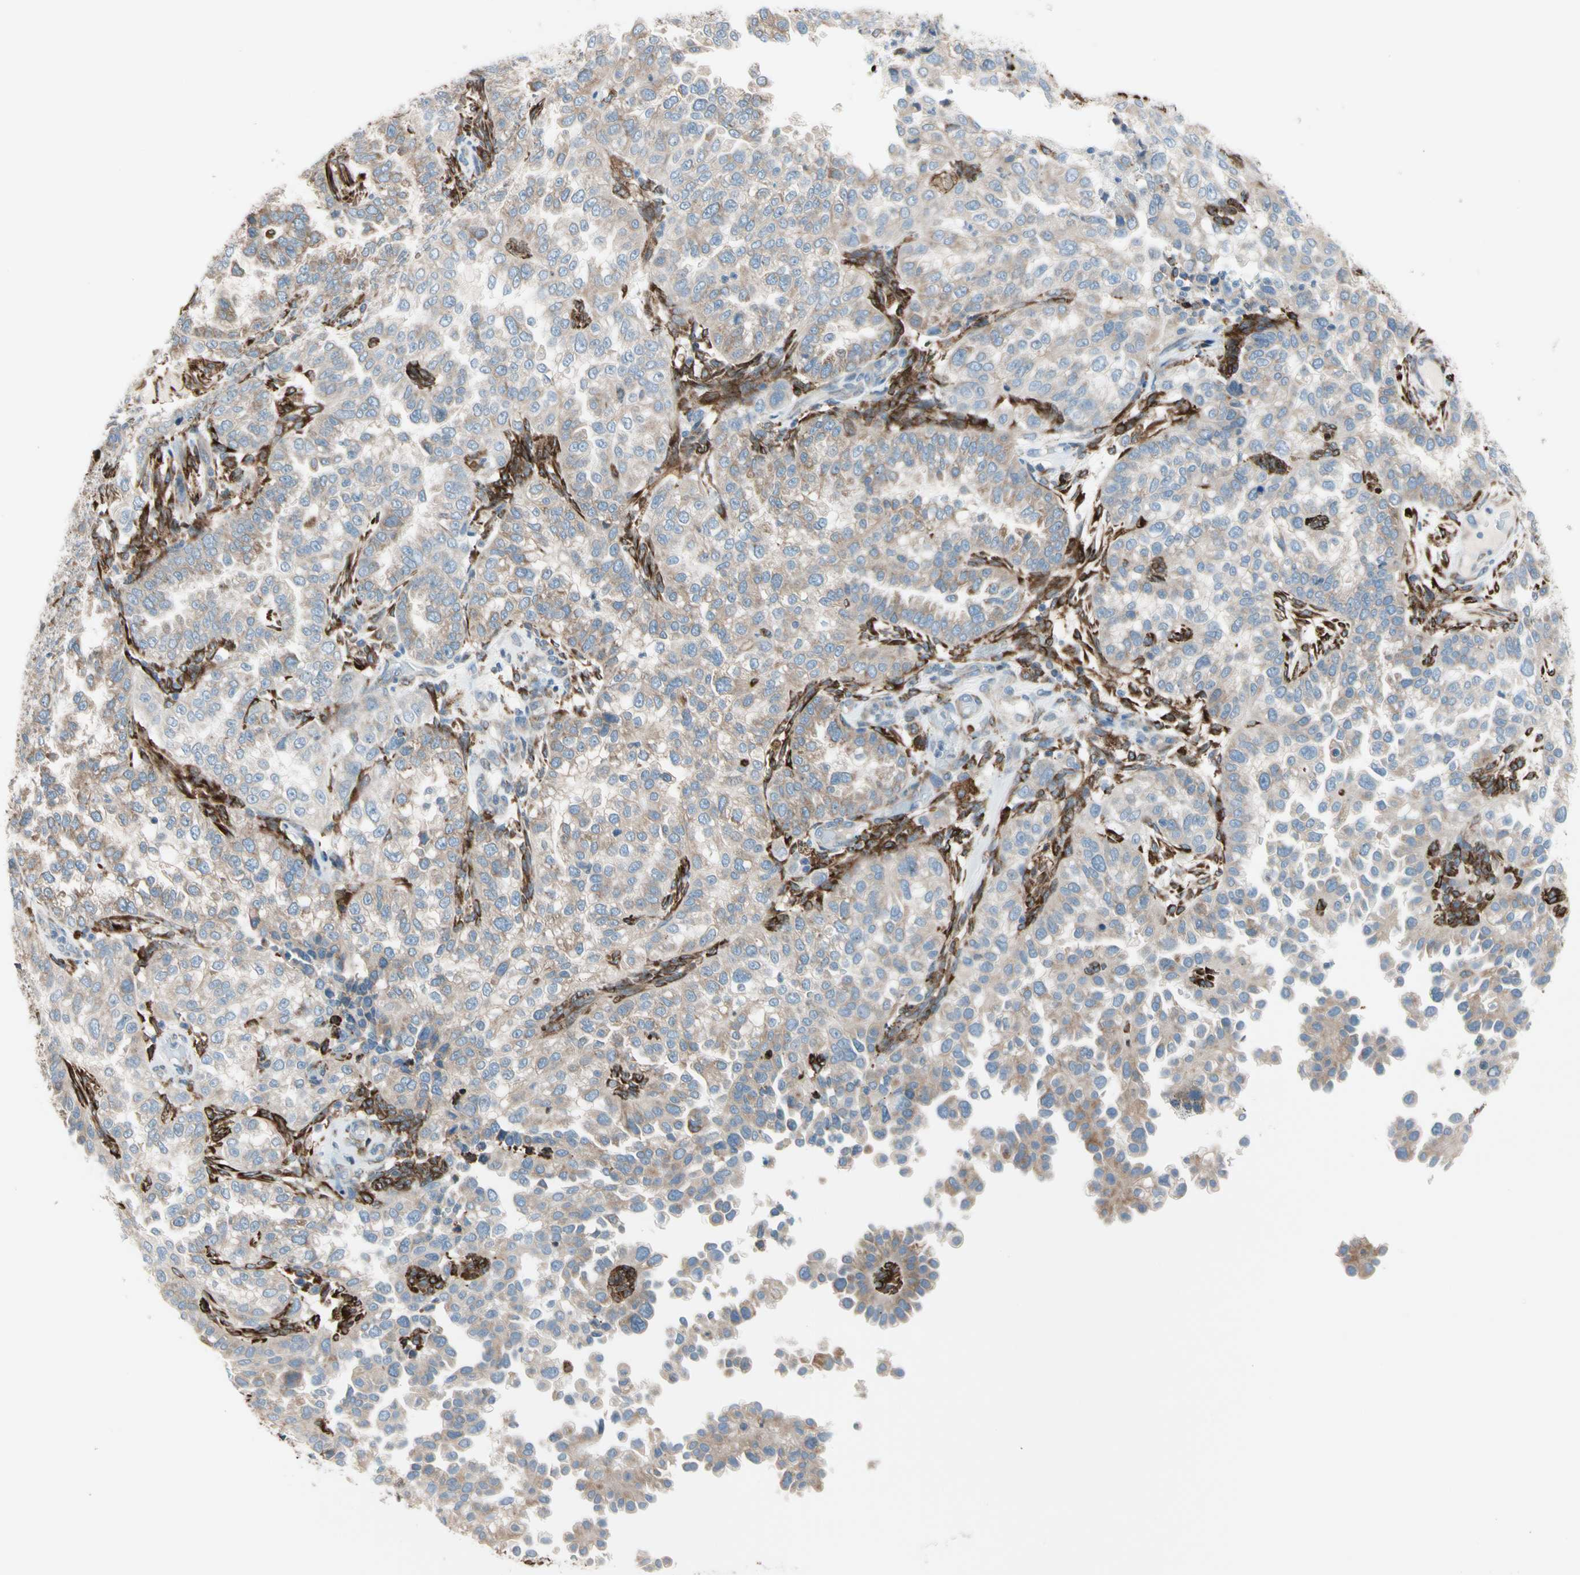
{"staining": {"intensity": "weak", "quantity": ">75%", "location": "cytoplasmic/membranous"}, "tissue": "endometrial cancer", "cell_type": "Tumor cells", "image_type": "cancer", "snomed": [{"axis": "morphology", "description": "Adenocarcinoma, NOS"}, {"axis": "topography", "description": "Endometrium"}], "caption": "This is a photomicrograph of IHC staining of endometrial cancer (adenocarcinoma), which shows weak positivity in the cytoplasmic/membranous of tumor cells.", "gene": "LRPAP1", "patient": {"sex": "female", "age": 85}}